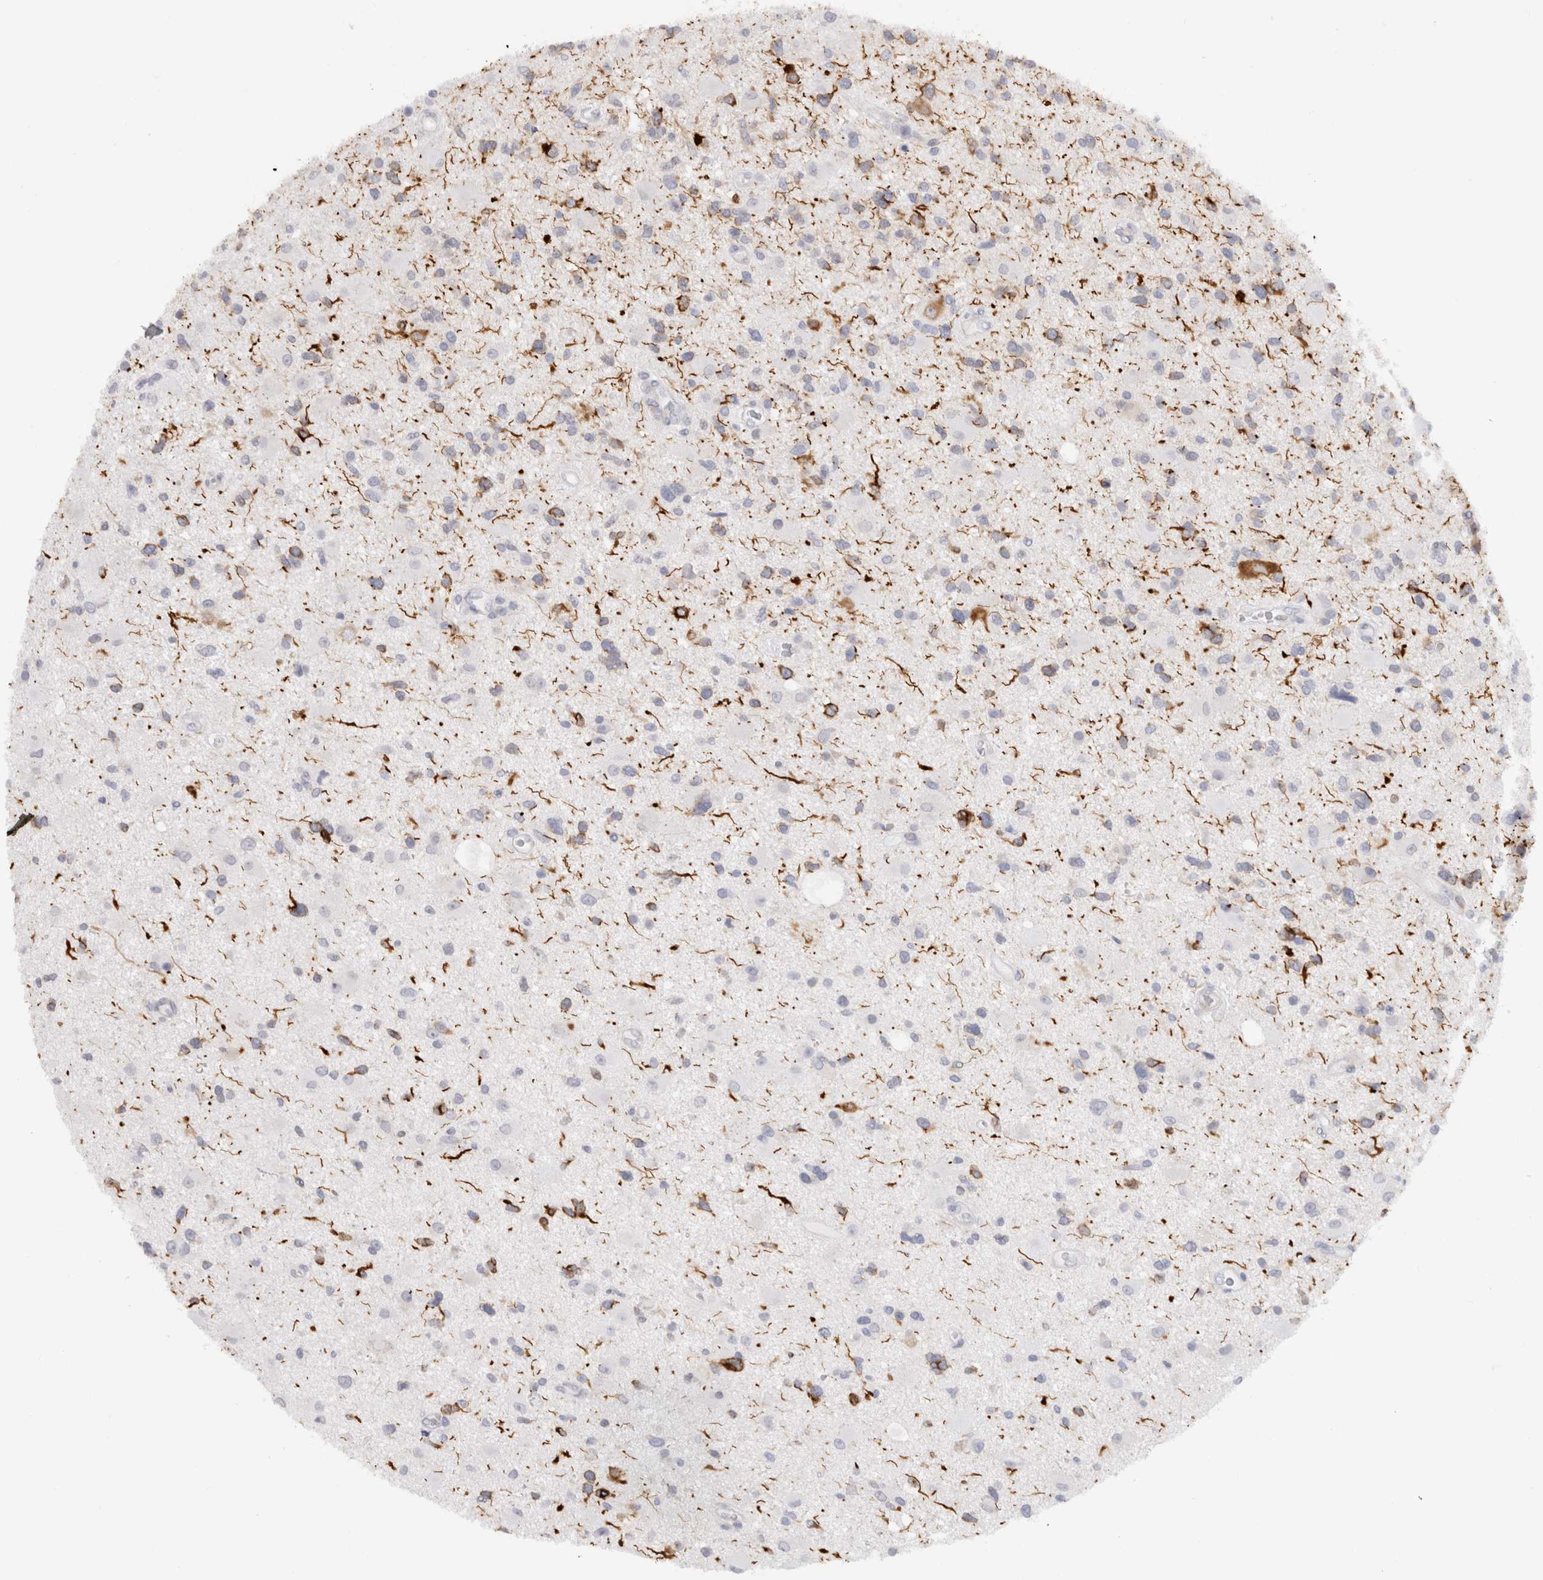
{"staining": {"intensity": "negative", "quantity": "none", "location": "none"}, "tissue": "glioma", "cell_type": "Tumor cells", "image_type": "cancer", "snomed": [{"axis": "morphology", "description": "Glioma, malignant, High grade"}, {"axis": "topography", "description": "Brain"}], "caption": "Glioma was stained to show a protein in brown. There is no significant expression in tumor cells. Nuclei are stained in blue.", "gene": "C9orf50", "patient": {"sex": "male", "age": 33}}